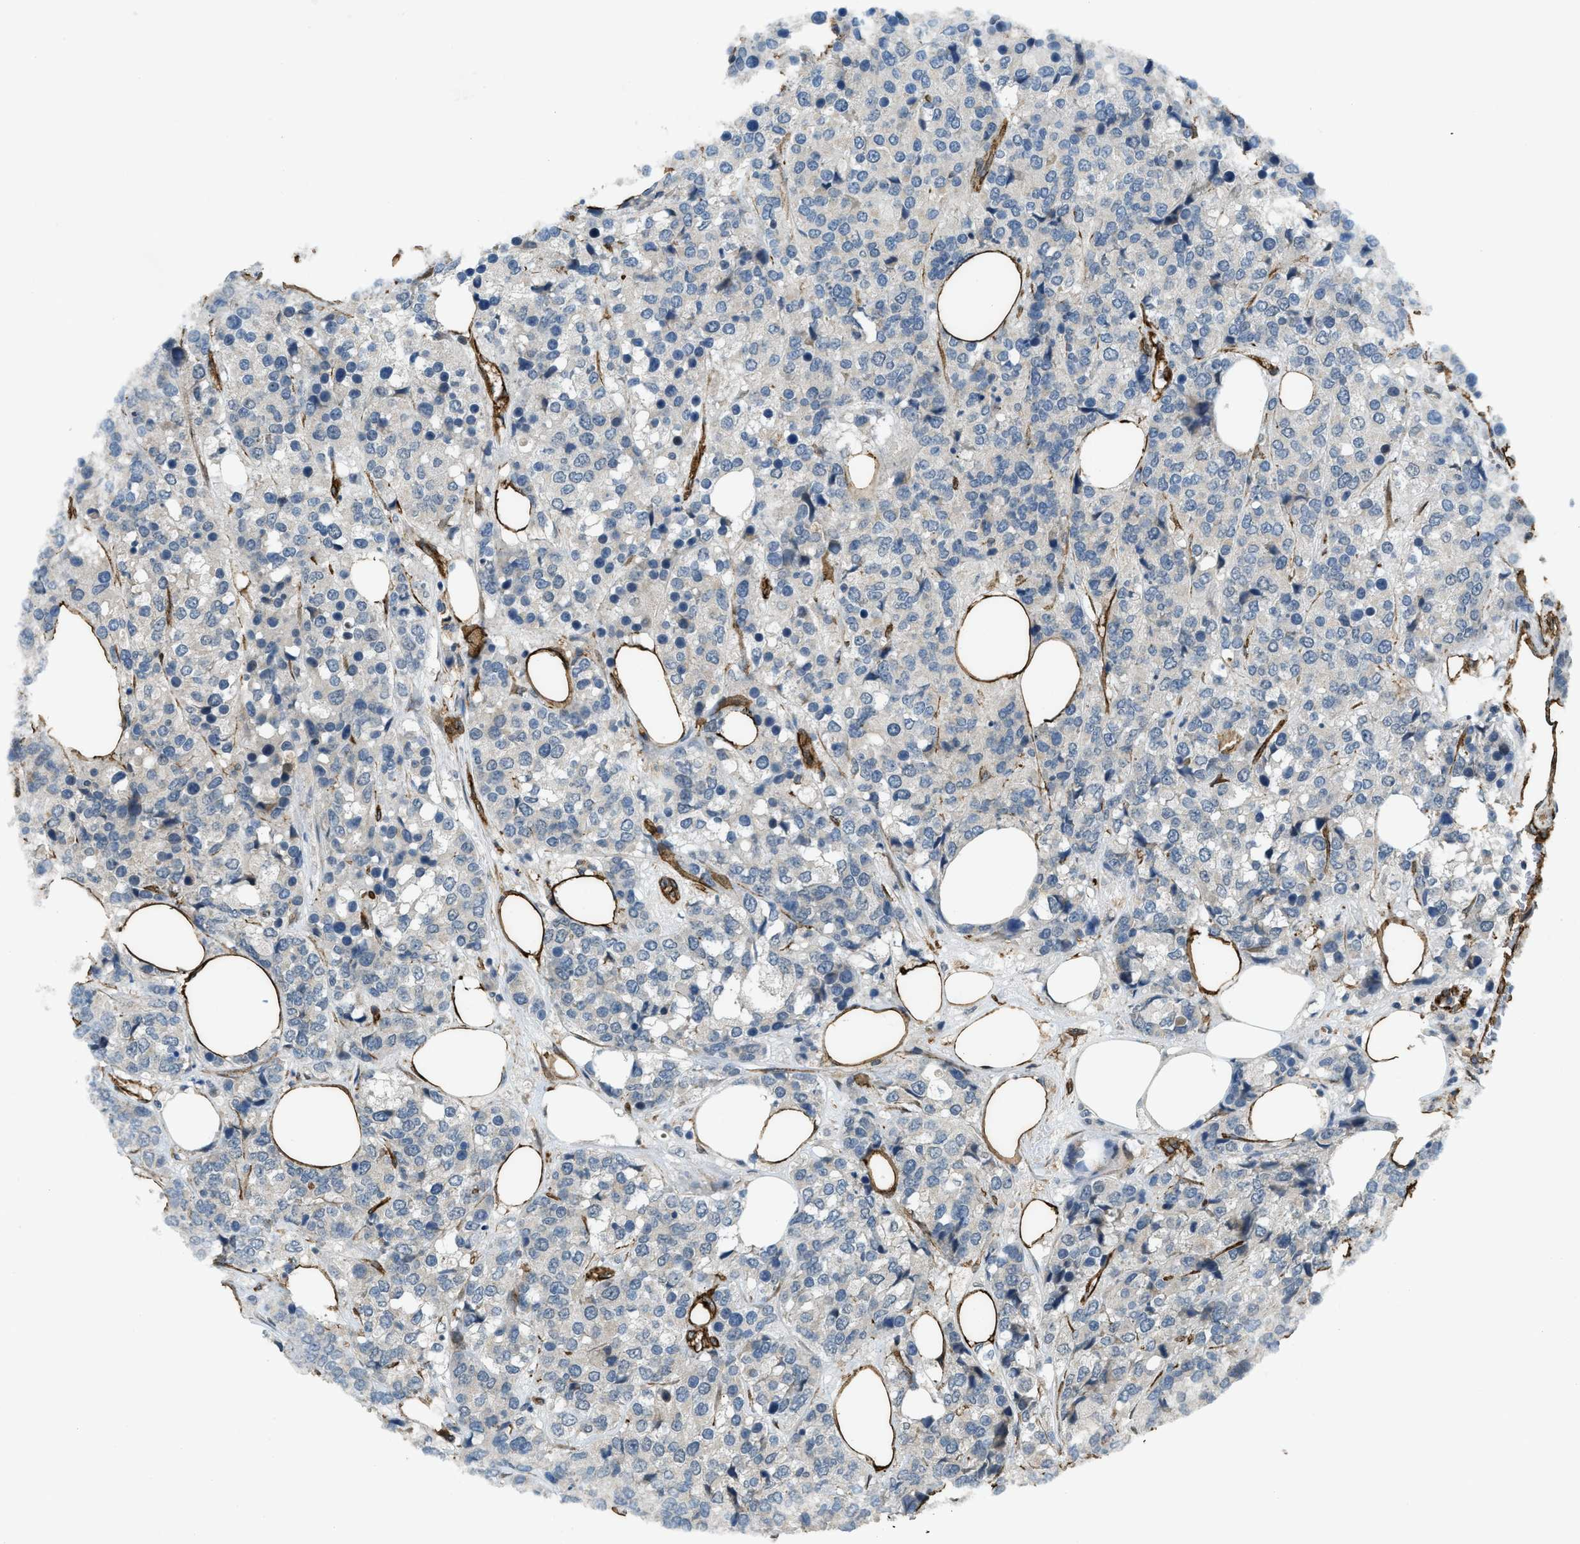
{"staining": {"intensity": "negative", "quantity": "none", "location": "none"}, "tissue": "breast cancer", "cell_type": "Tumor cells", "image_type": "cancer", "snomed": [{"axis": "morphology", "description": "Lobular carcinoma"}, {"axis": "topography", "description": "Breast"}], "caption": "Lobular carcinoma (breast) stained for a protein using IHC shows no staining tumor cells.", "gene": "NMB", "patient": {"sex": "female", "age": 59}}